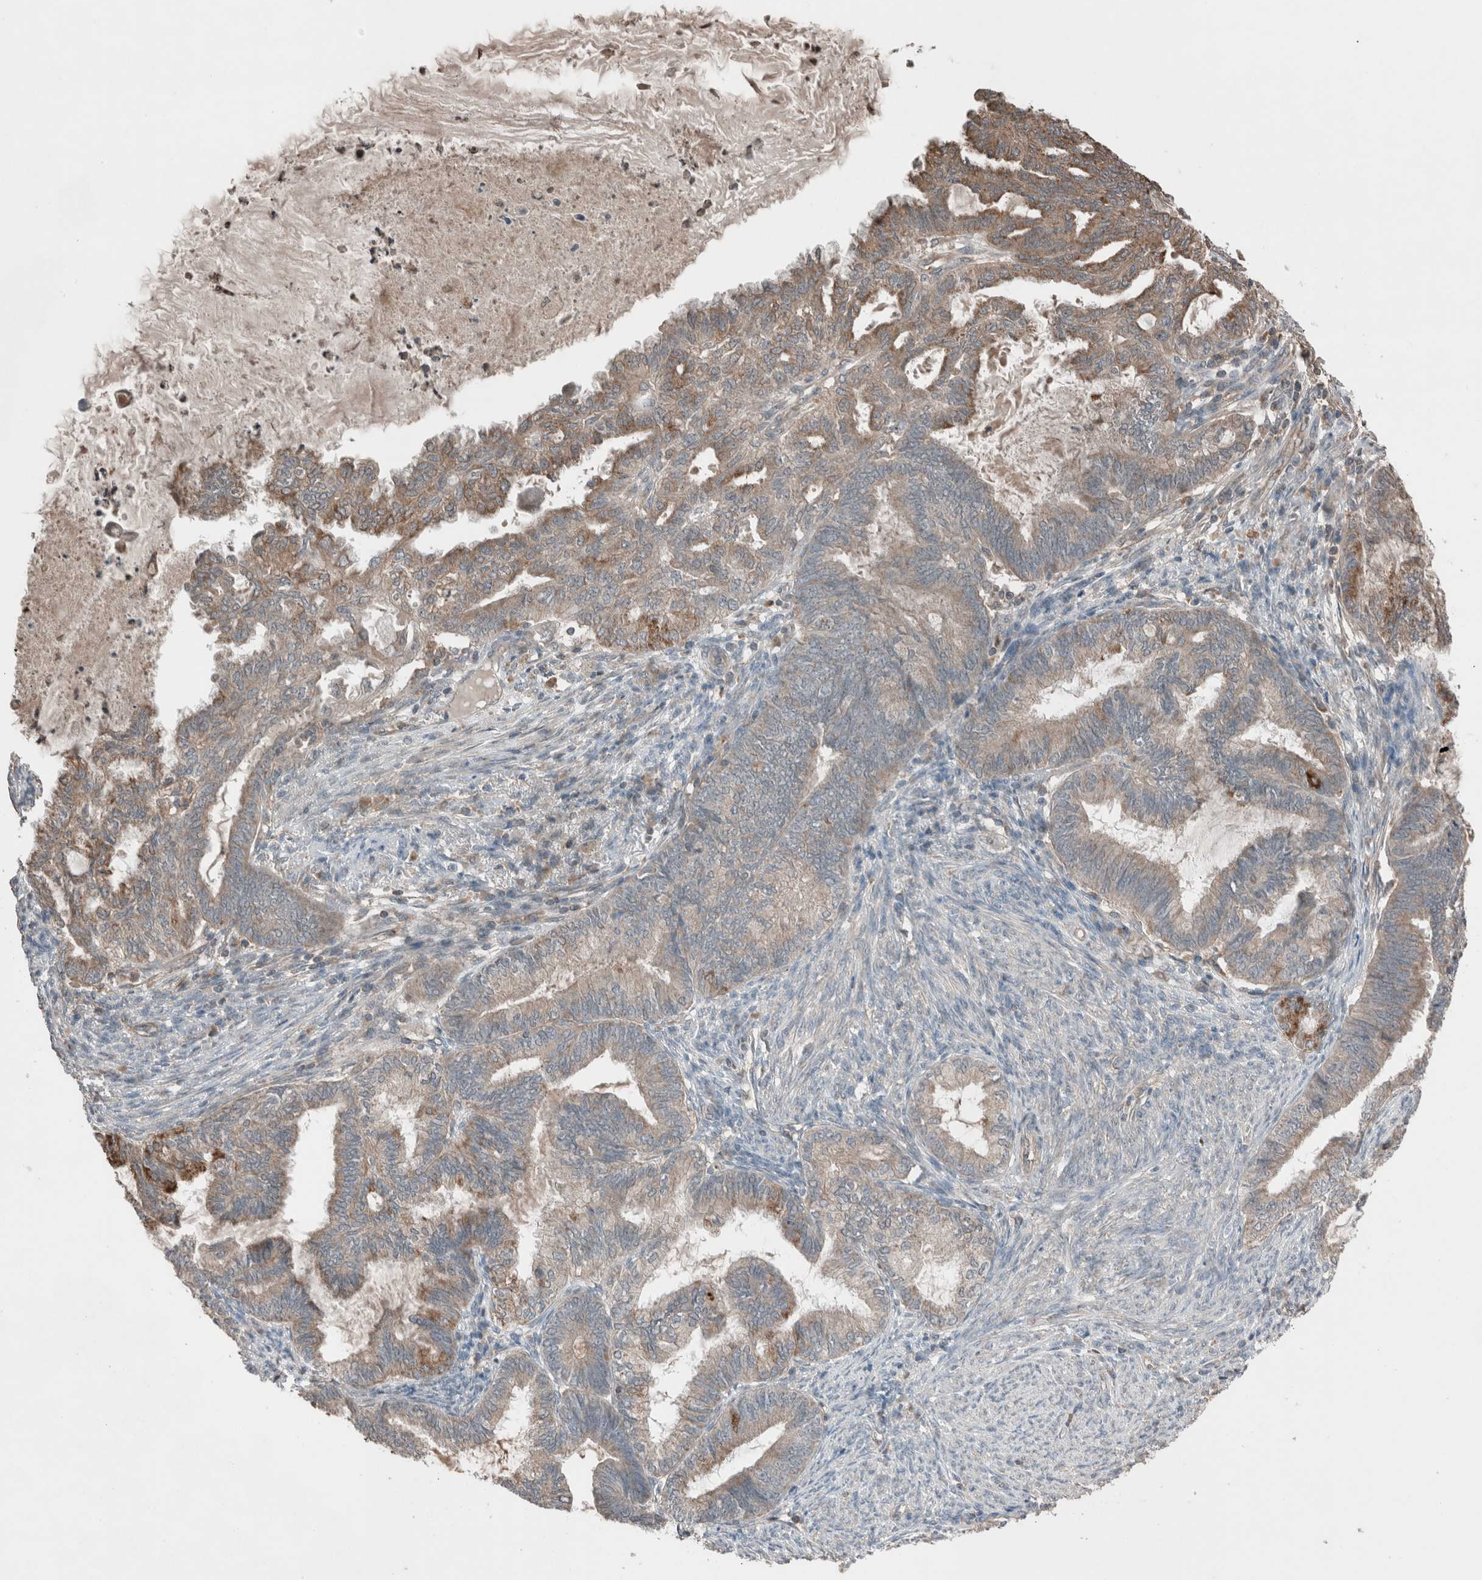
{"staining": {"intensity": "moderate", "quantity": "25%-75%", "location": "cytoplasmic/membranous"}, "tissue": "endometrial cancer", "cell_type": "Tumor cells", "image_type": "cancer", "snomed": [{"axis": "morphology", "description": "Adenocarcinoma, NOS"}, {"axis": "topography", "description": "Endometrium"}], "caption": "A brown stain highlights moderate cytoplasmic/membranous expression of a protein in endometrial adenocarcinoma tumor cells.", "gene": "KLK14", "patient": {"sex": "female", "age": 86}}